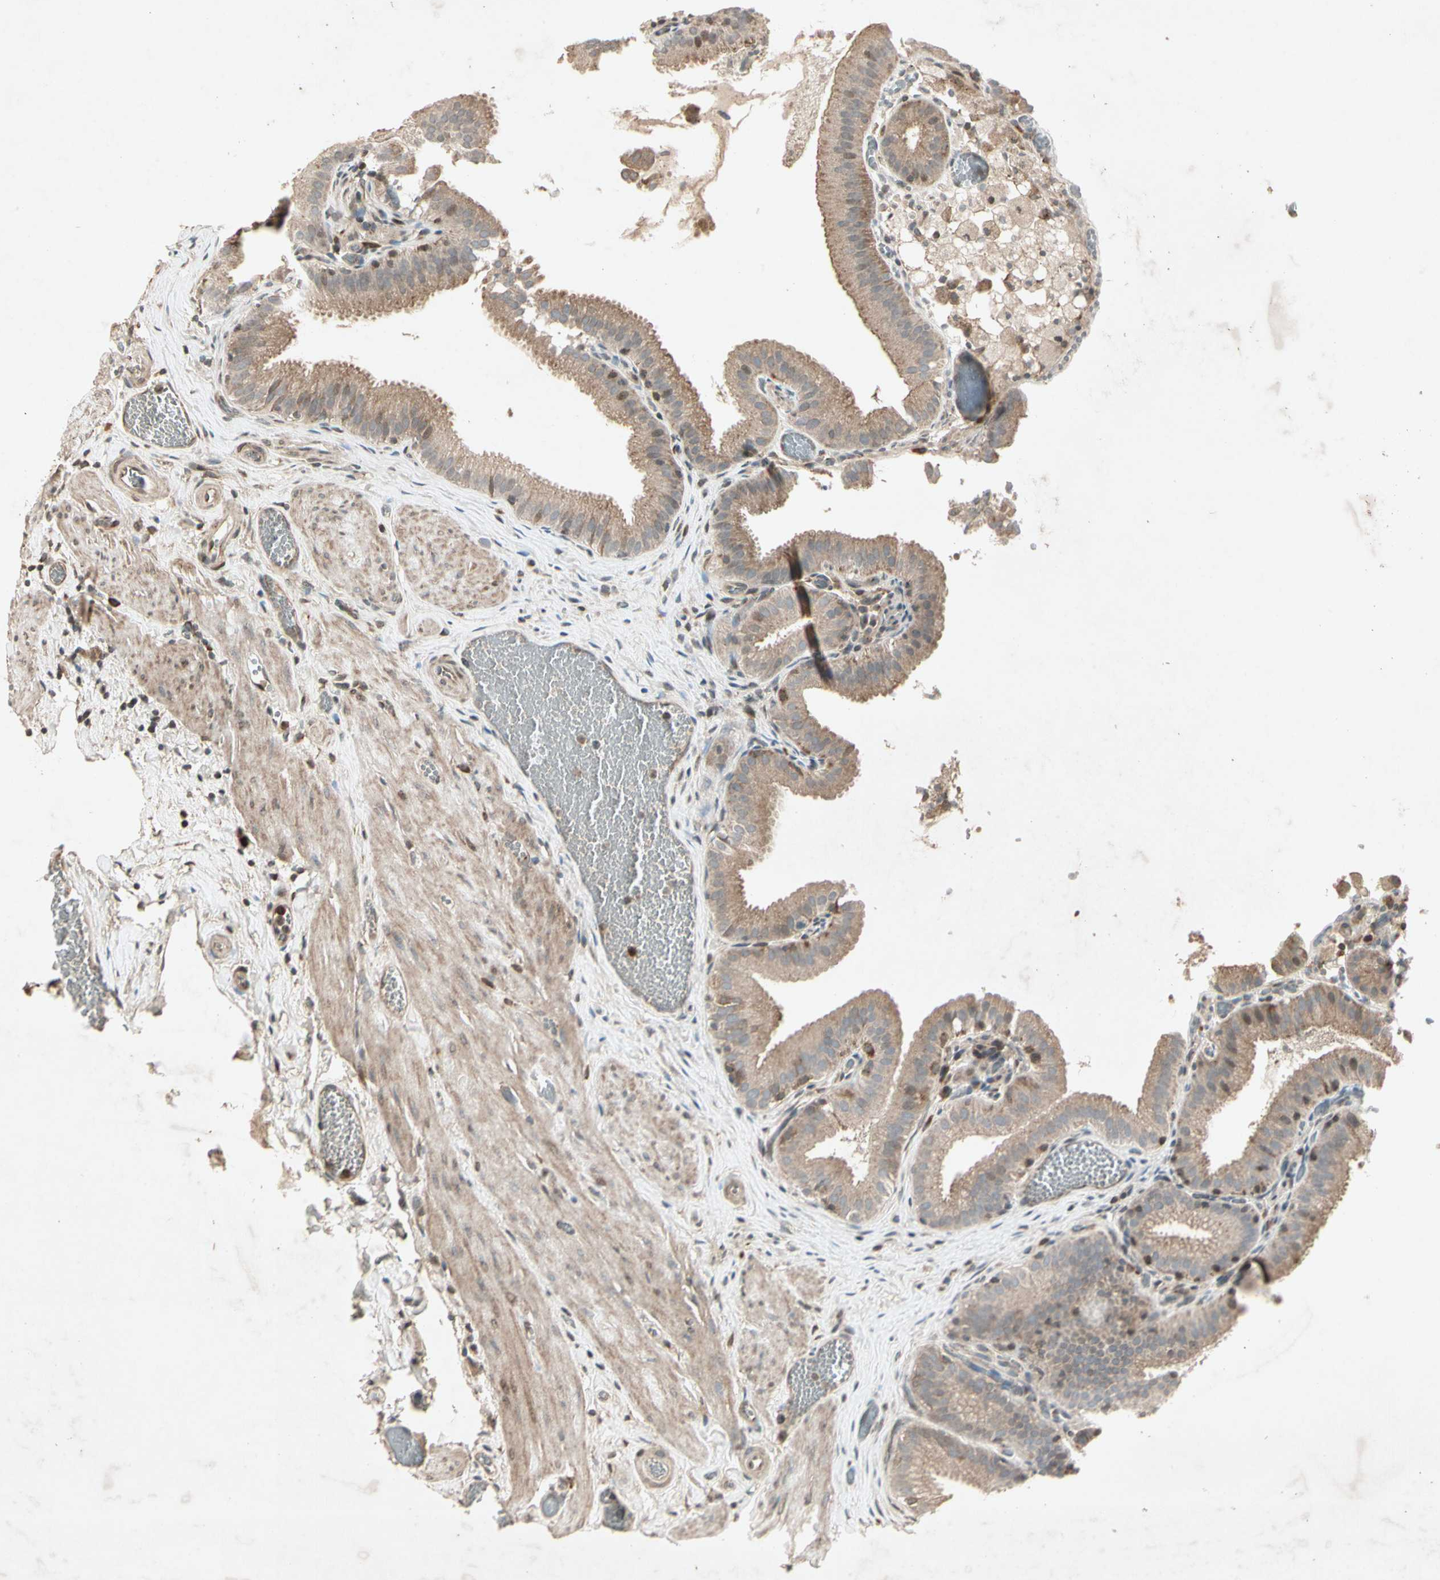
{"staining": {"intensity": "weak", "quantity": ">75%", "location": "cytoplasmic/membranous"}, "tissue": "gallbladder", "cell_type": "Glandular cells", "image_type": "normal", "snomed": [{"axis": "morphology", "description": "Normal tissue, NOS"}, {"axis": "topography", "description": "Gallbladder"}], "caption": "Protein analysis of benign gallbladder shows weak cytoplasmic/membranous expression in approximately >75% of glandular cells.", "gene": "TEK", "patient": {"sex": "male", "age": 54}}